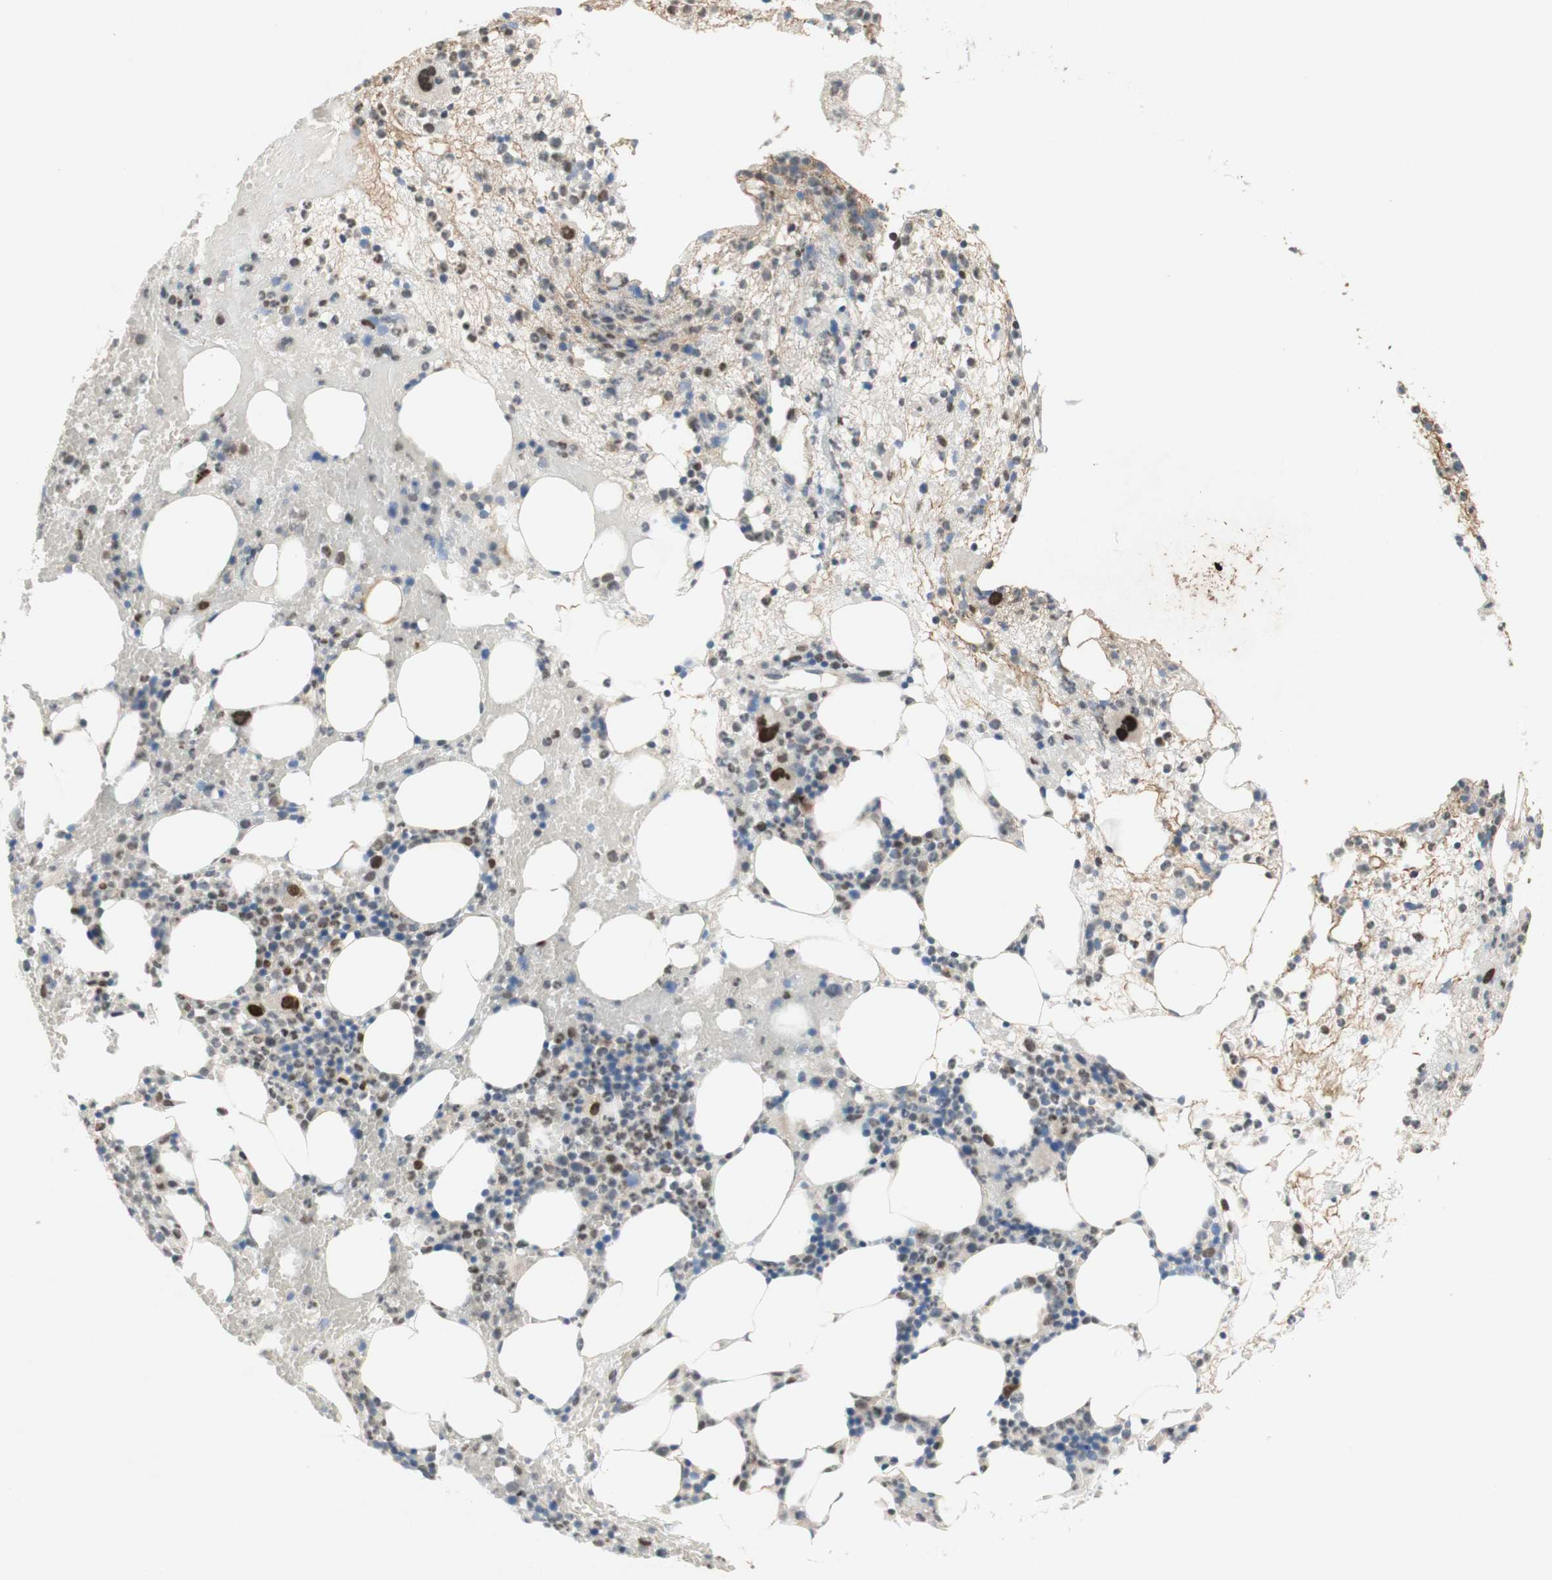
{"staining": {"intensity": "strong", "quantity": "<25%", "location": "nuclear"}, "tissue": "bone marrow", "cell_type": "Hematopoietic cells", "image_type": "normal", "snomed": [{"axis": "morphology", "description": "Normal tissue, NOS"}, {"axis": "morphology", "description": "Inflammation, NOS"}, {"axis": "topography", "description": "Bone marrow"}], "caption": "Immunohistochemical staining of normal human bone marrow reveals <25% levels of strong nuclear protein positivity in approximately <25% of hematopoietic cells. (DAB (3,3'-diaminobenzidine) = brown stain, brightfield microscopy at high magnification).", "gene": "DNMT3A", "patient": {"sex": "female", "age": 79}}